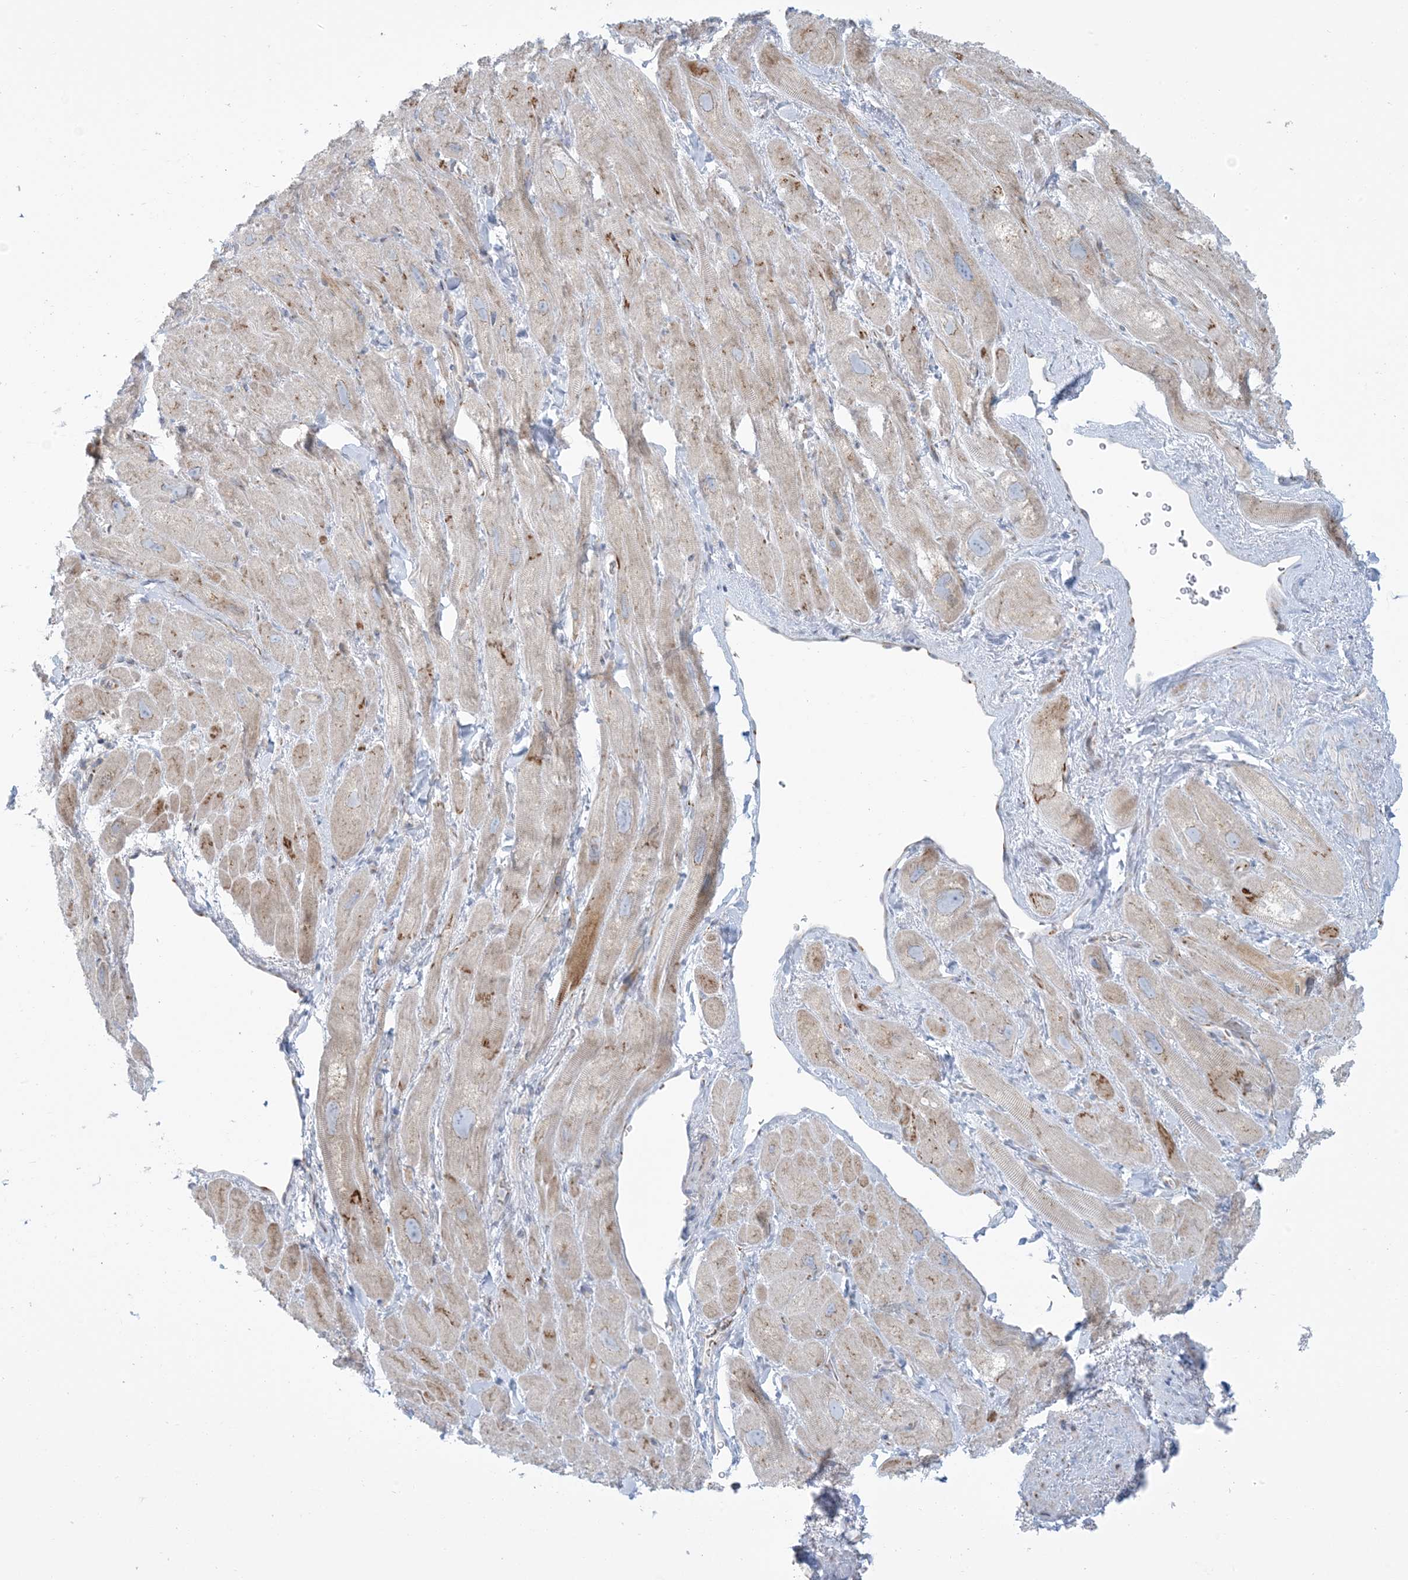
{"staining": {"intensity": "moderate", "quantity": "<25%", "location": "cytoplasmic/membranous"}, "tissue": "heart muscle", "cell_type": "Cardiomyocytes", "image_type": "normal", "snomed": [{"axis": "morphology", "description": "Normal tissue, NOS"}, {"axis": "topography", "description": "Heart"}], "caption": "Heart muscle stained with DAB IHC demonstrates low levels of moderate cytoplasmic/membranous positivity in approximately <25% of cardiomyocytes.", "gene": "AFTPH", "patient": {"sex": "male", "age": 49}}